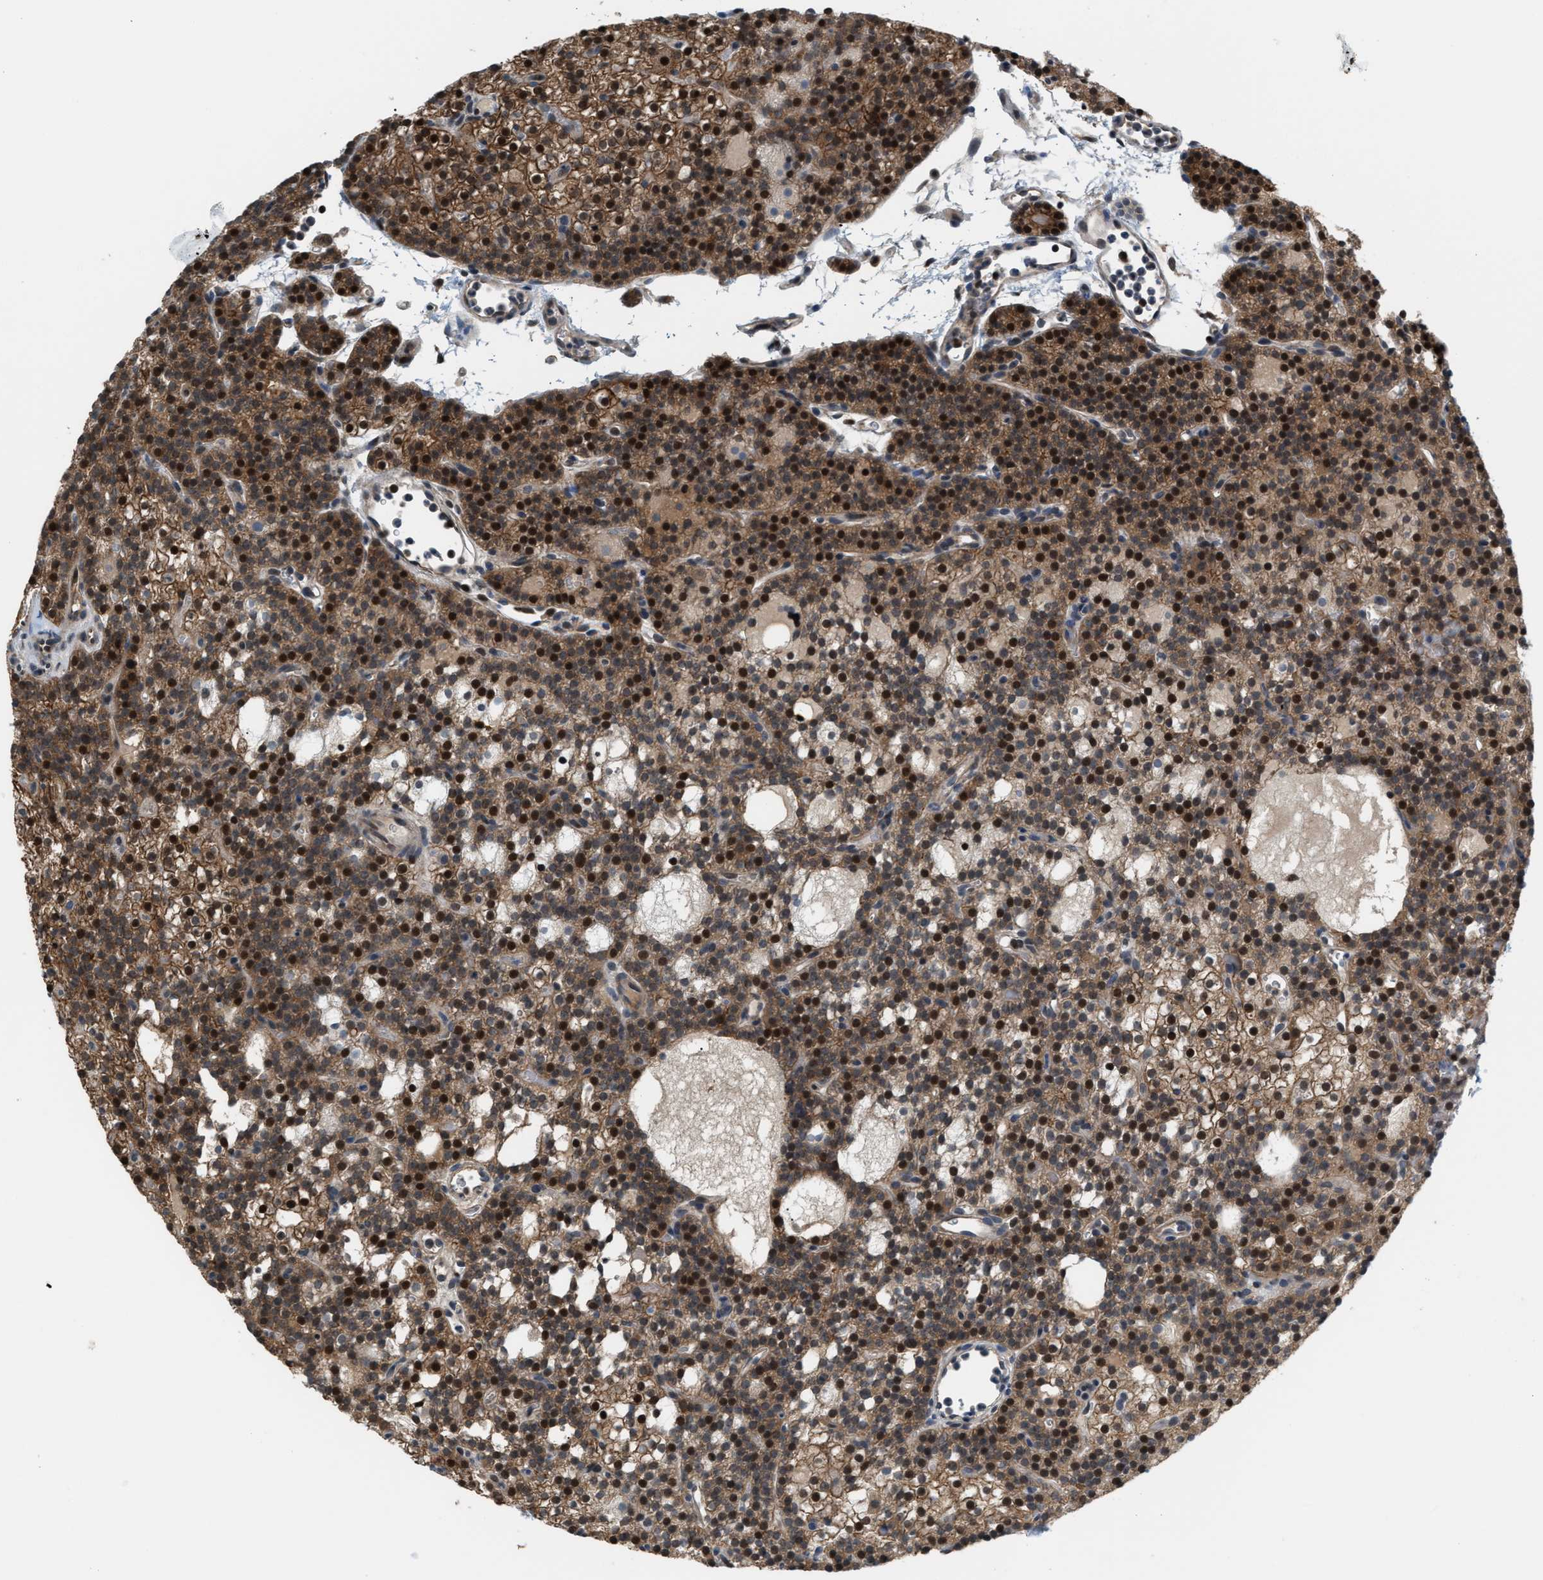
{"staining": {"intensity": "strong", "quantity": ">75%", "location": "cytoplasmic/membranous,nuclear"}, "tissue": "parathyroid gland", "cell_type": "Glandular cells", "image_type": "normal", "snomed": [{"axis": "morphology", "description": "Normal tissue, NOS"}, {"axis": "morphology", "description": "Adenoma, NOS"}, {"axis": "topography", "description": "Parathyroid gland"}], "caption": "An immunohistochemistry micrograph of benign tissue is shown. Protein staining in brown highlights strong cytoplasmic/membranous,nuclear positivity in parathyroid gland within glandular cells.", "gene": "RFFL", "patient": {"sex": "female", "age": 74}}